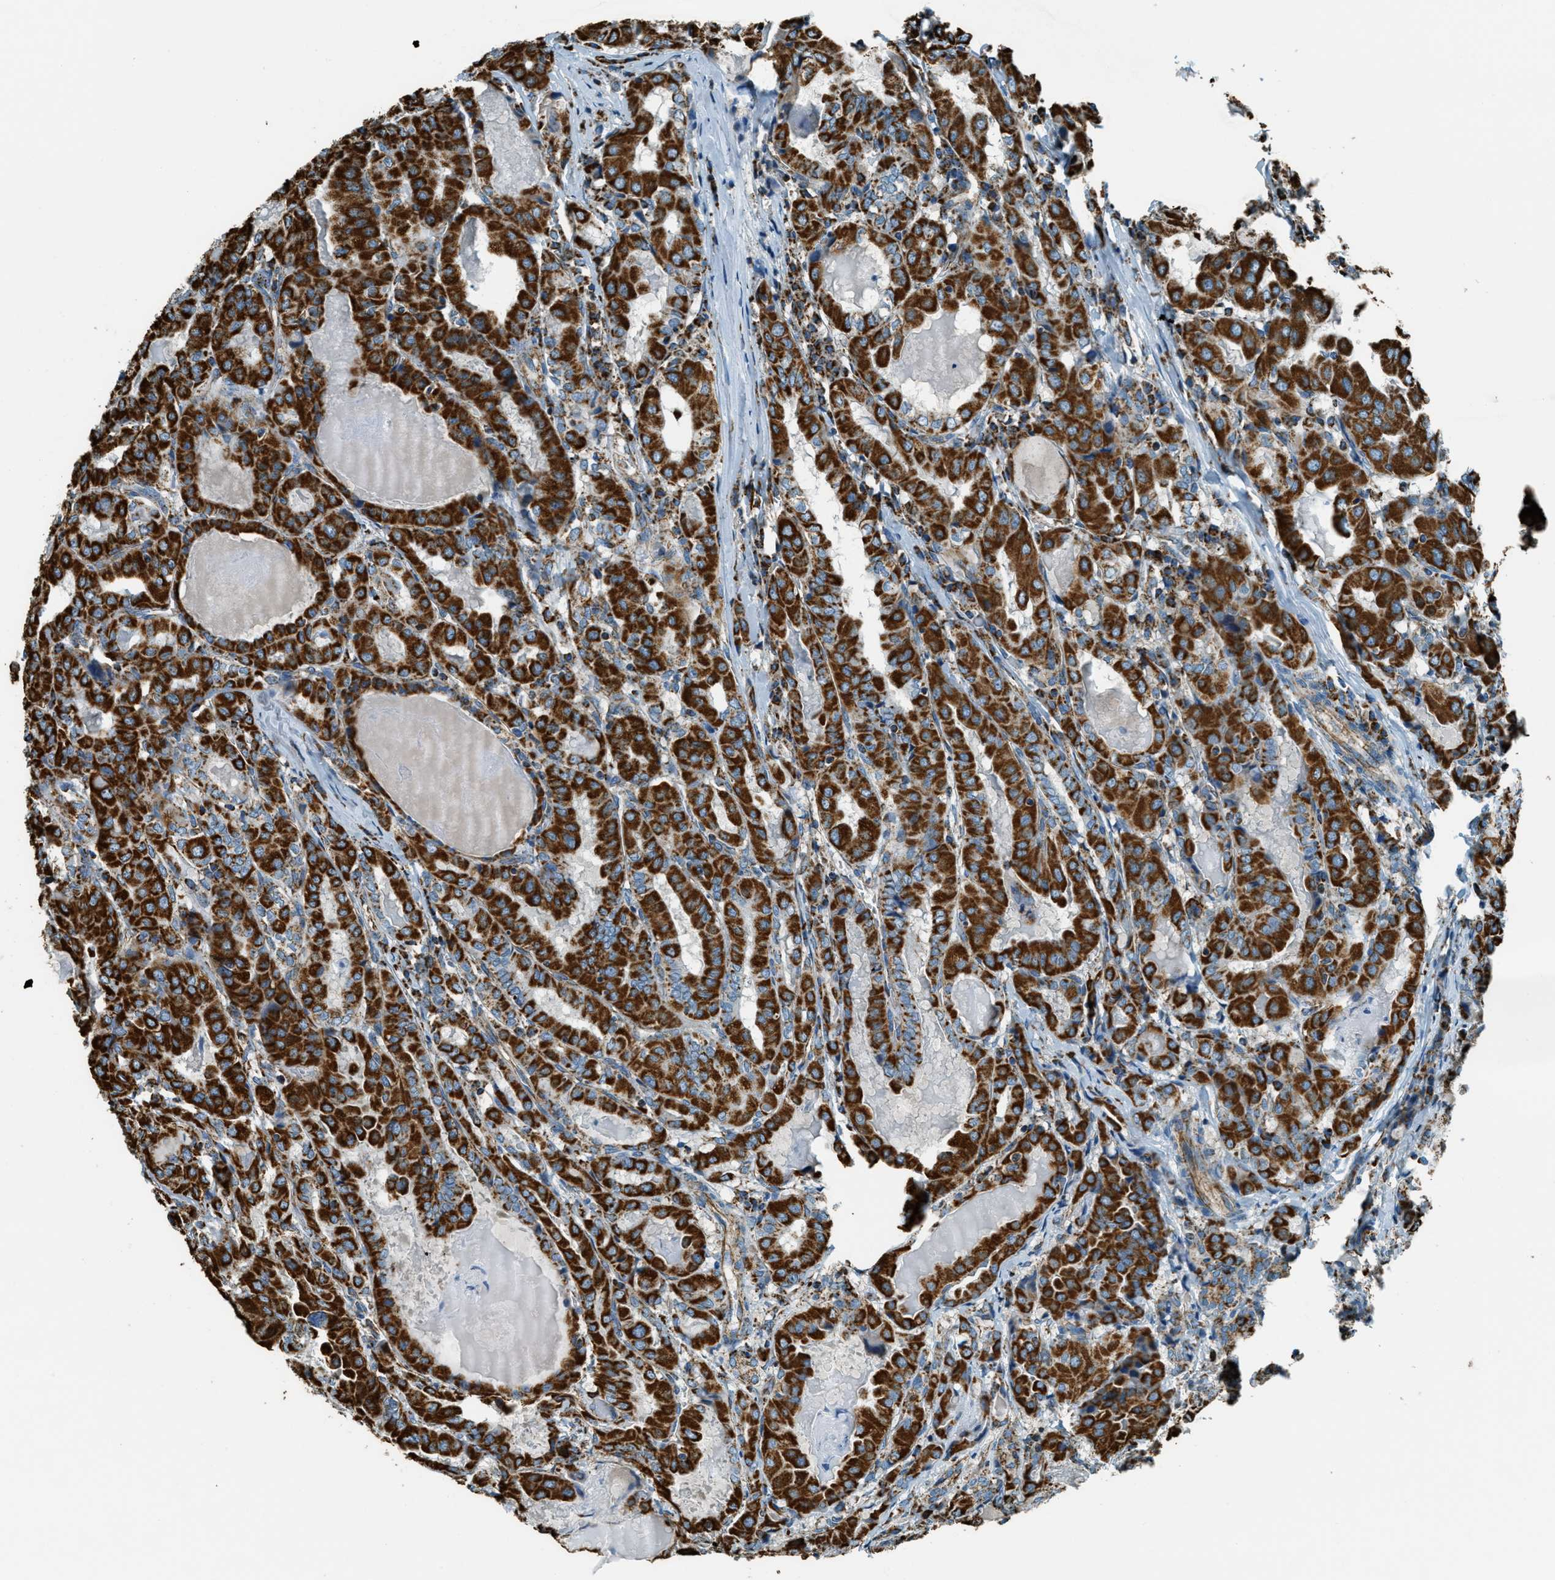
{"staining": {"intensity": "strong", "quantity": ">75%", "location": "cytoplasmic/membranous"}, "tissue": "thyroid cancer", "cell_type": "Tumor cells", "image_type": "cancer", "snomed": [{"axis": "morphology", "description": "Papillary adenocarcinoma, NOS"}, {"axis": "topography", "description": "Thyroid gland"}], "caption": "Immunohistochemical staining of human thyroid cancer shows high levels of strong cytoplasmic/membranous protein positivity in about >75% of tumor cells. (DAB IHC, brown staining for protein, blue staining for nuclei).", "gene": "CHST15", "patient": {"sex": "female", "age": 42}}